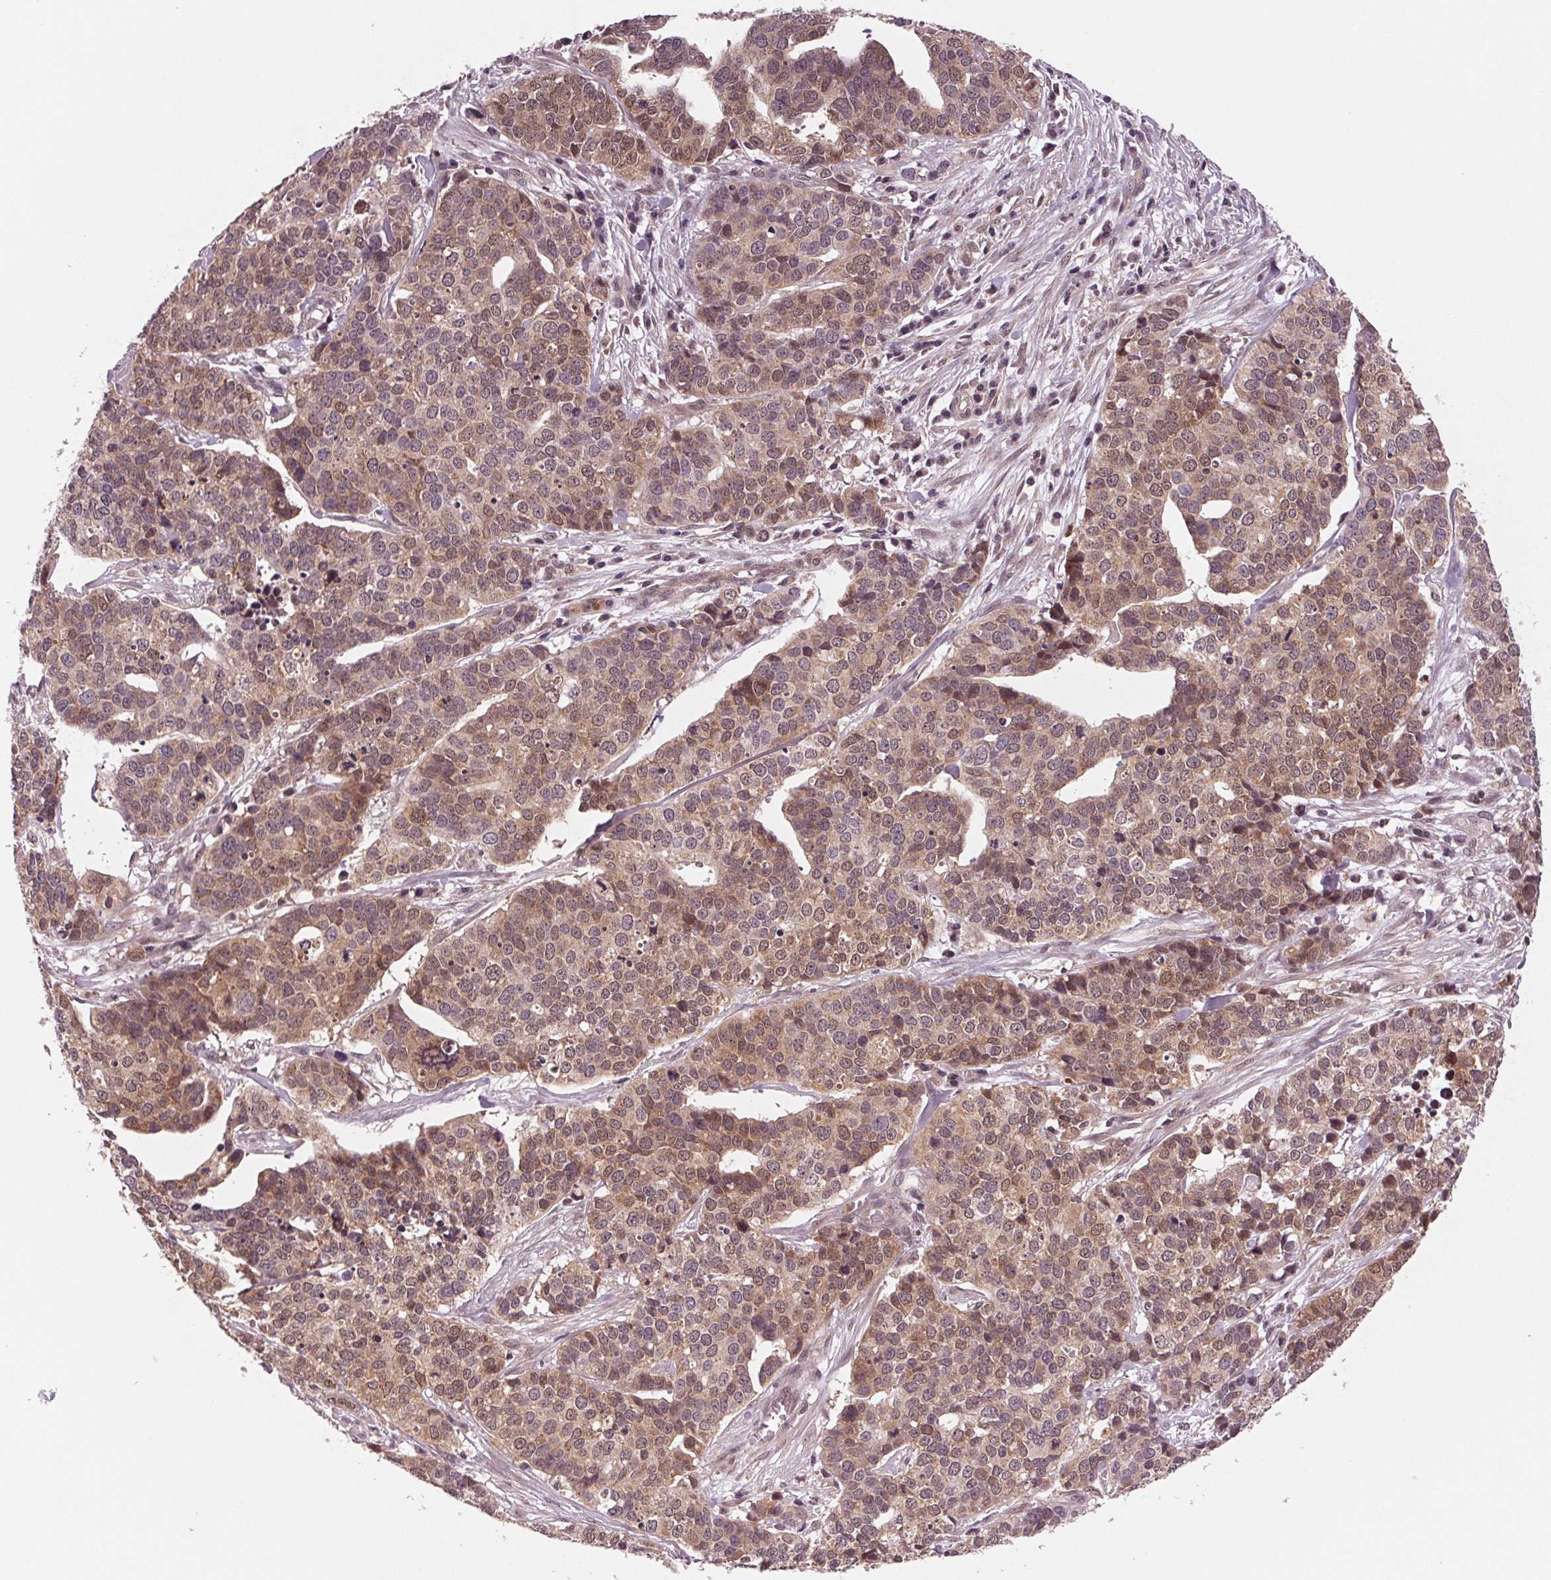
{"staining": {"intensity": "weak", "quantity": ">75%", "location": "cytoplasmic/membranous,nuclear"}, "tissue": "ovarian cancer", "cell_type": "Tumor cells", "image_type": "cancer", "snomed": [{"axis": "morphology", "description": "Carcinoma, endometroid"}, {"axis": "topography", "description": "Ovary"}], "caption": "A photomicrograph of ovarian cancer stained for a protein shows weak cytoplasmic/membranous and nuclear brown staining in tumor cells.", "gene": "STAT3", "patient": {"sex": "female", "age": 65}}